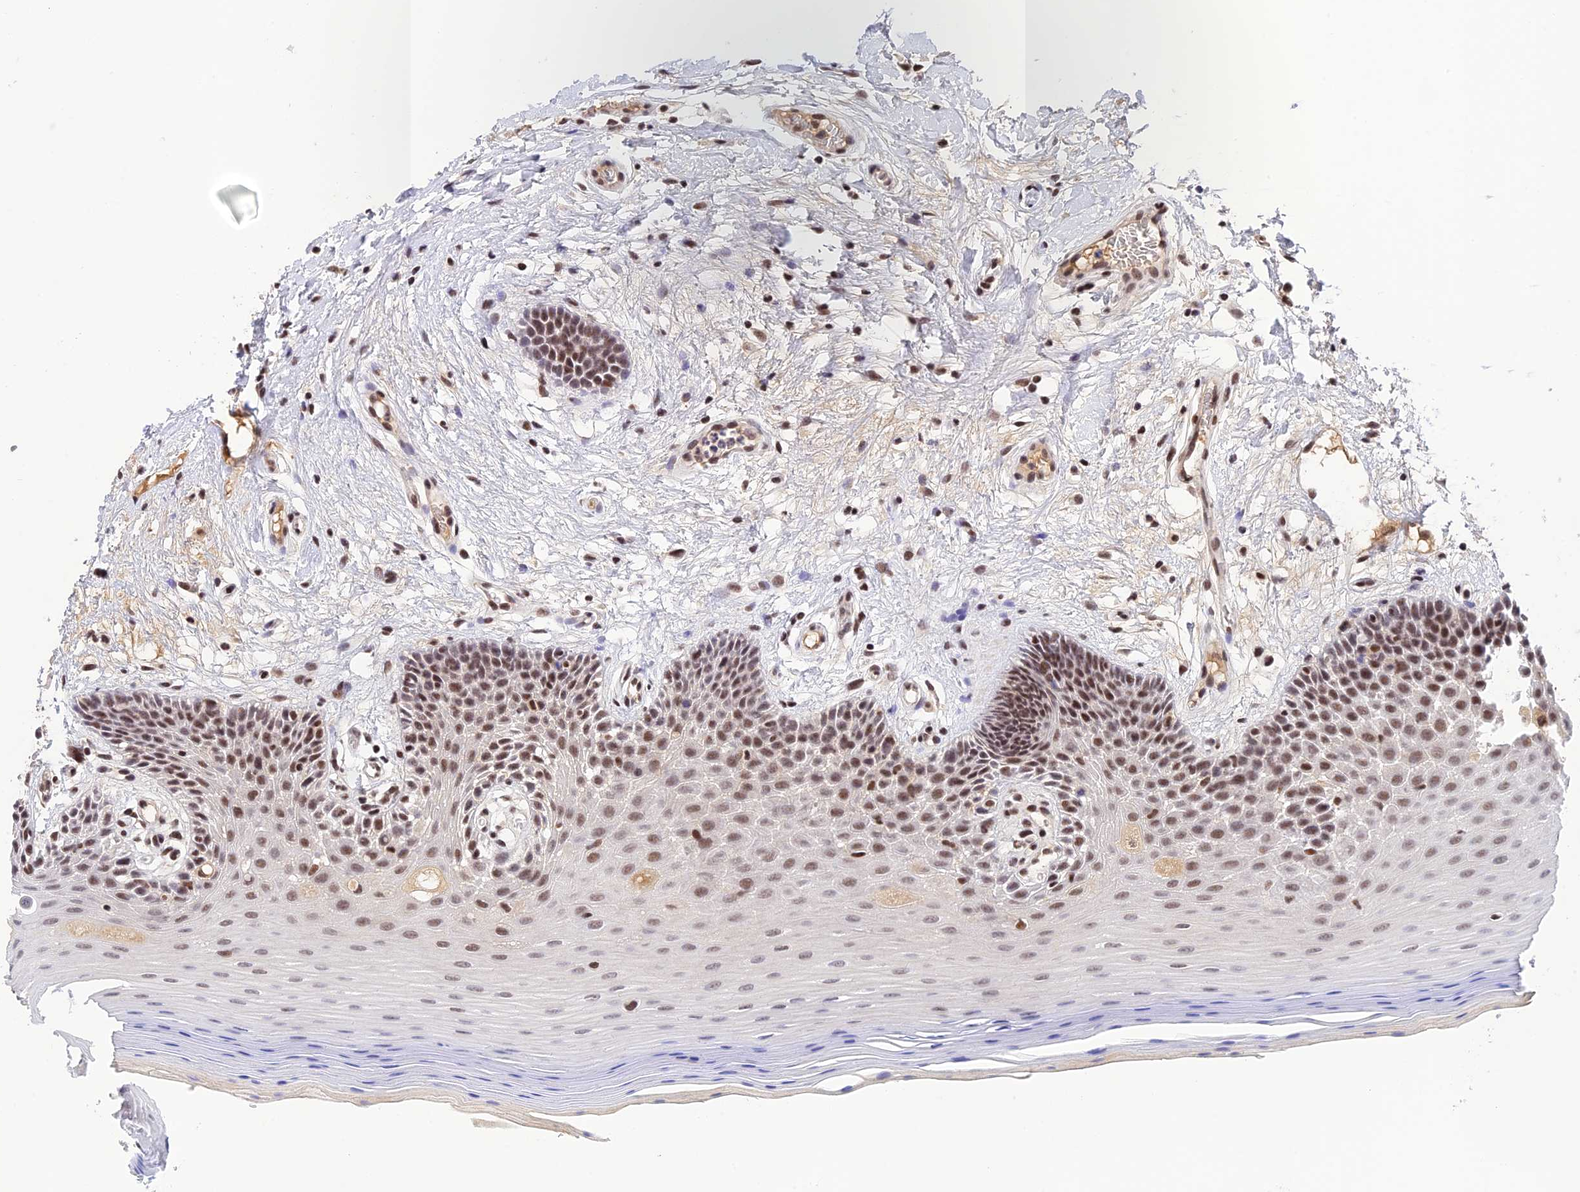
{"staining": {"intensity": "moderate", "quantity": ">75%", "location": "nuclear"}, "tissue": "oral mucosa", "cell_type": "Squamous epithelial cells", "image_type": "normal", "snomed": [{"axis": "morphology", "description": "Normal tissue, NOS"}, {"axis": "topography", "description": "Oral tissue"}, {"axis": "topography", "description": "Tounge, NOS"}], "caption": "Immunohistochemical staining of unremarkable human oral mucosa exhibits moderate nuclear protein positivity in about >75% of squamous epithelial cells.", "gene": "THAP11", "patient": {"sex": "male", "age": 47}}